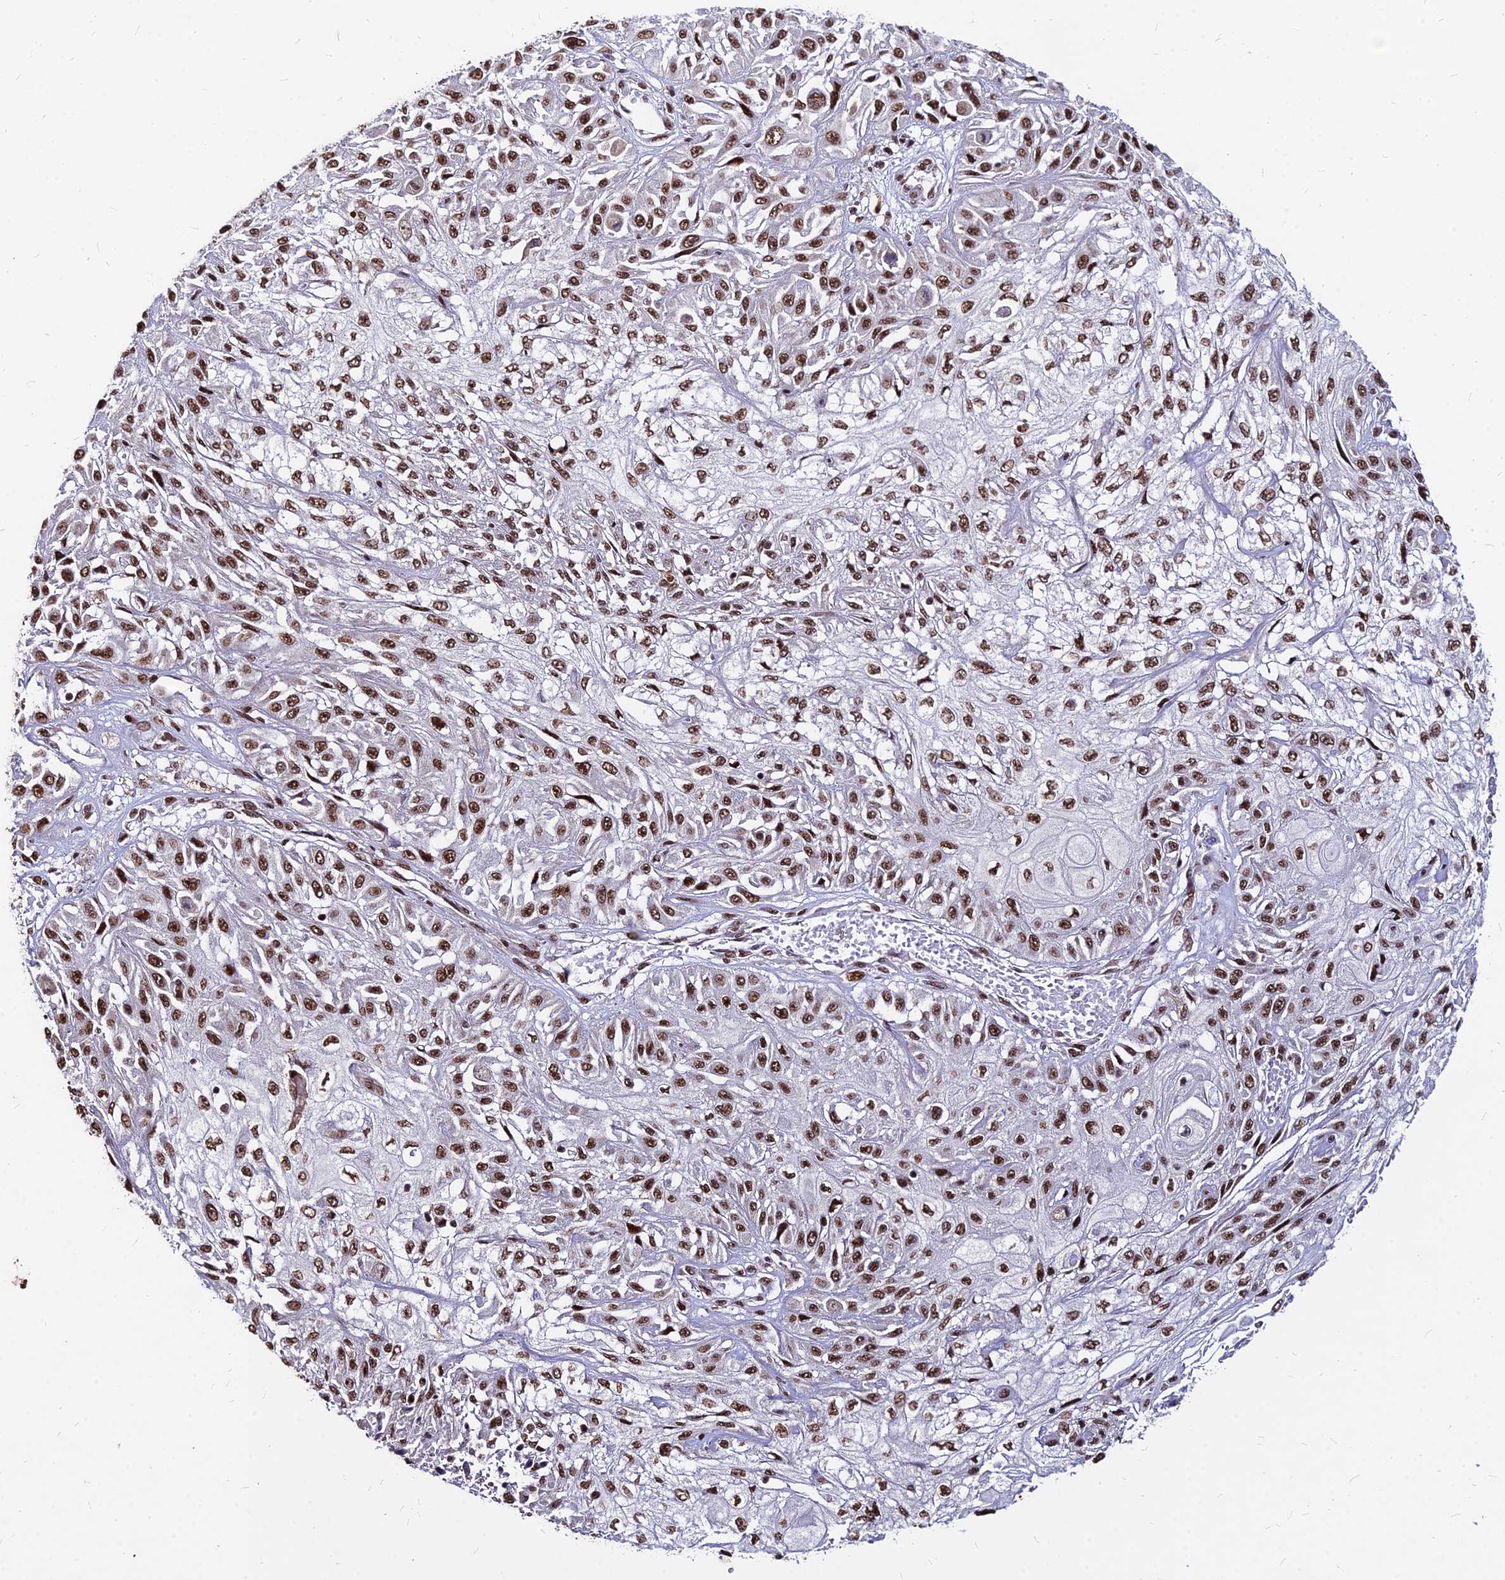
{"staining": {"intensity": "strong", "quantity": ">75%", "location": "nuclear"}, "tissue": "skin cancer", "cell_type": "Tumor cells", "image_type": "cancer", "snomed": [{"axis": "morphology", "description": "Squamous cell carcinoma, NOS"}, {"axis": "morphology", "description": "Squamous cell carcinoma, metastatic, NOS"}, {"axis": "topography", "description": "Skin"}, {"axis": "topography", "description": "Lymph node"}], "caption": "Human skin cancer (metastatic squamous cell carcinoma) stained with a protein marker reveals strong staining in tumor cells.", "gene": "ZBED4", "patient": {"sex": "male", "age": 75}}